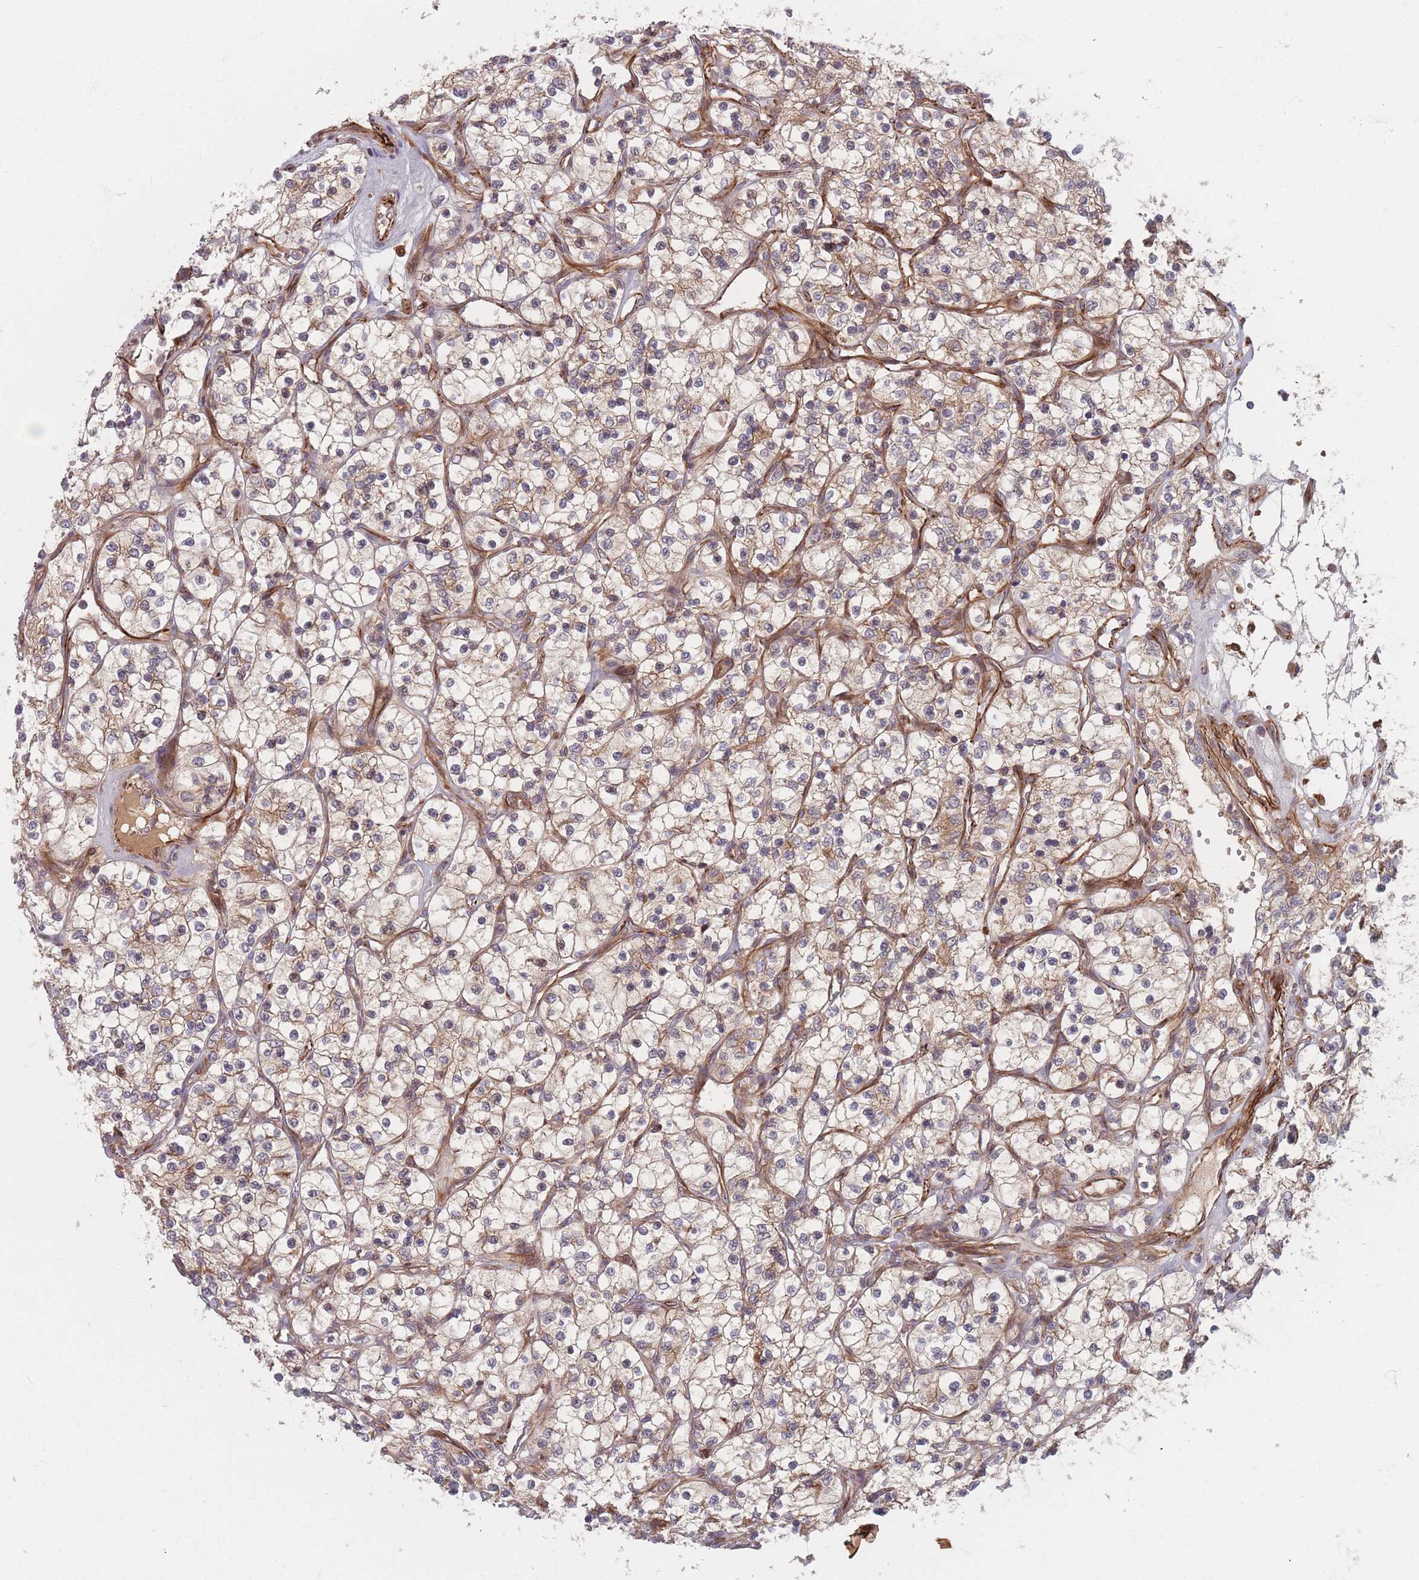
{"staining": {"intensity": "weak", "quantity": "25%-75%", "location": "cytoplasmic/membranous"}, "tissue": "renal cancer", "cell_type": "Tumor cells", "image_type": "cancer", "snomed": [{"axis": "morphology", "description": "Adenocarcinoma, NOS"}, {"axis": "topography", "description": "Kidney"}], "caption": "This is a photomicrograph of IHC staining of adenocarcinoma (renal), which shows weak staining in the cytoplasmic/membranous of tumor cells.", "gene": "EEF1AKMT2", "patient": {"sex": "female", "age": 69}}